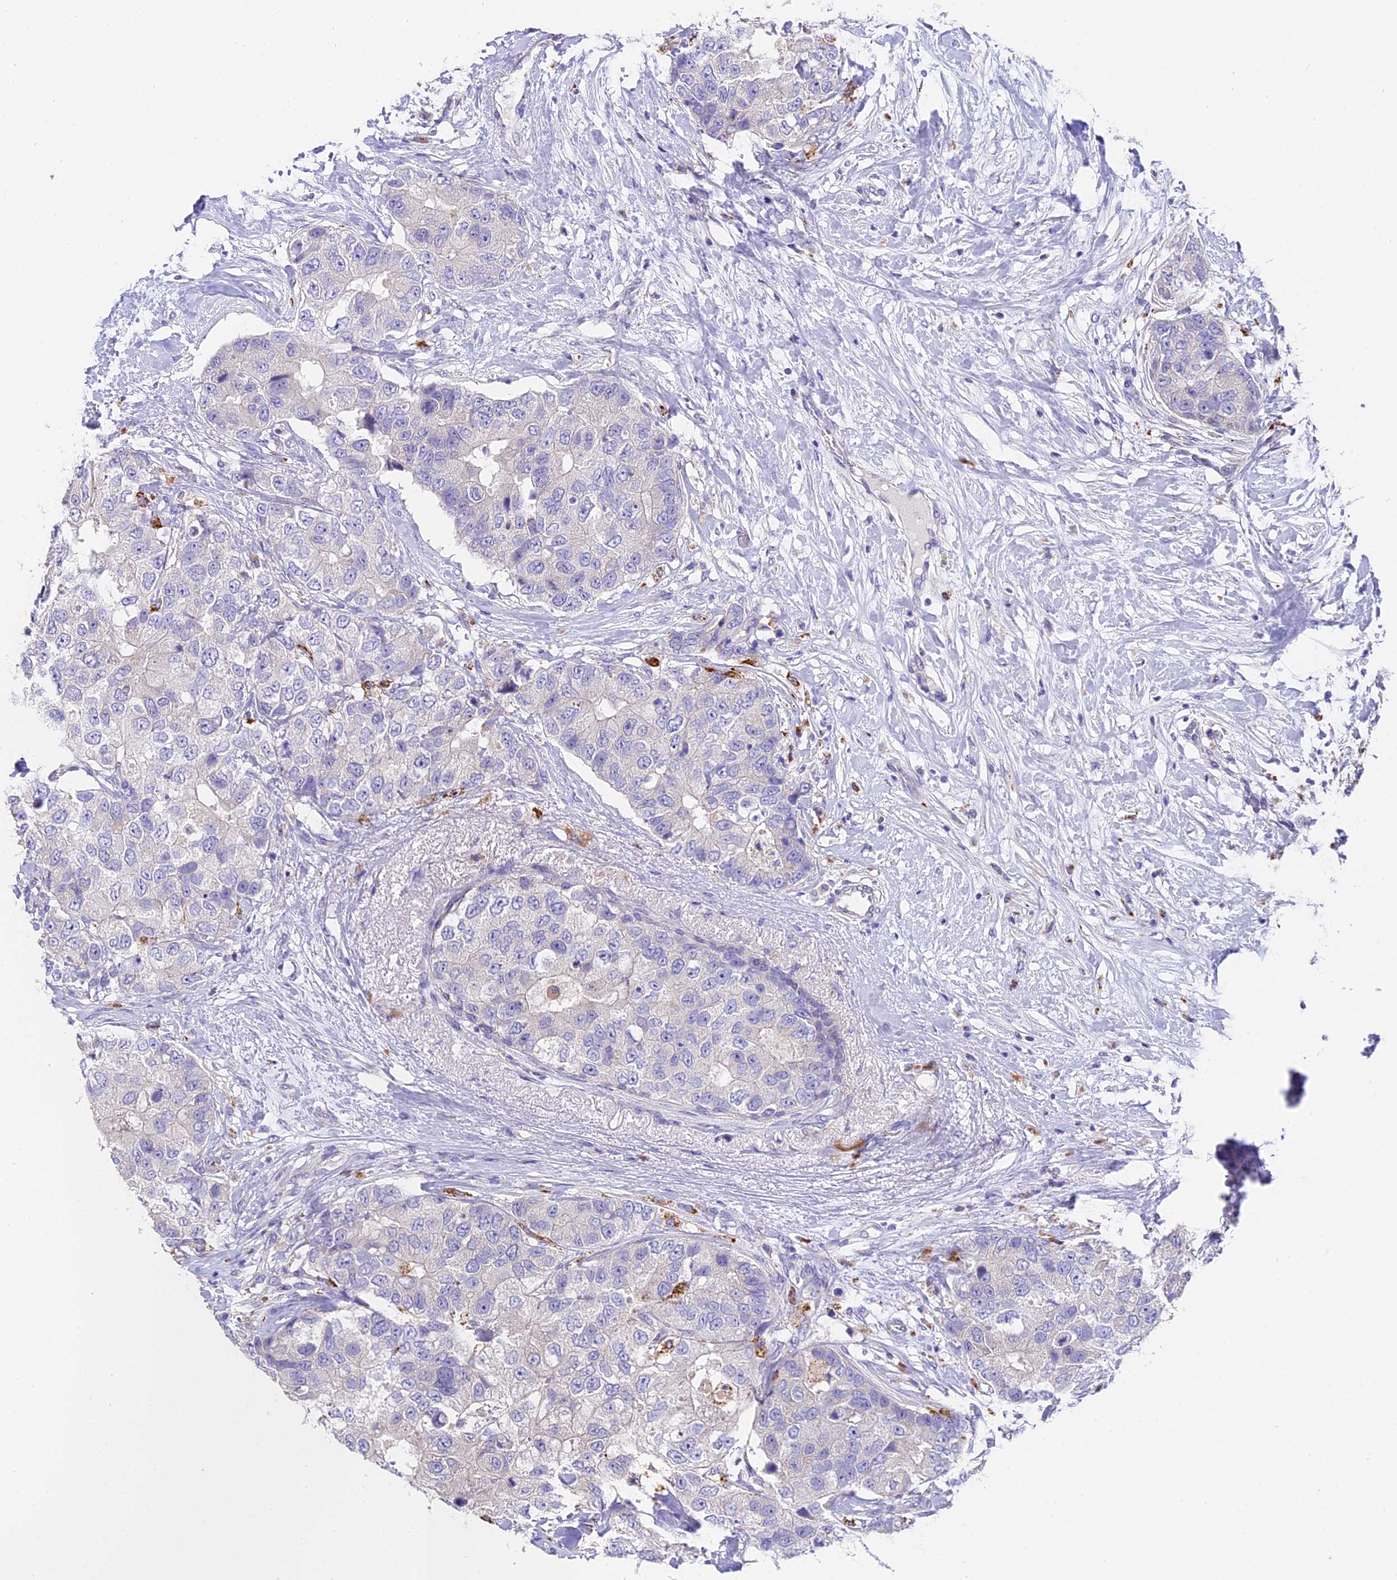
{"staining": {"intensity": "negative", "quantity": "none", "location": "none"}, "tissue": "breast cancer", "cell_type": "Tumor cells", "image_type": "cancer", "snomed": [{"axis": "morphology", "description": "Duct carcinoma"}, {"axis": "topography", "description": "Breast"}], "caption": "This is an IHC micrograph of breast invasive ductal carcinoma. There is no positivity in tumor cells.", "gene": "LYPD6", "patient": {"sex": "female", "age": 62}}